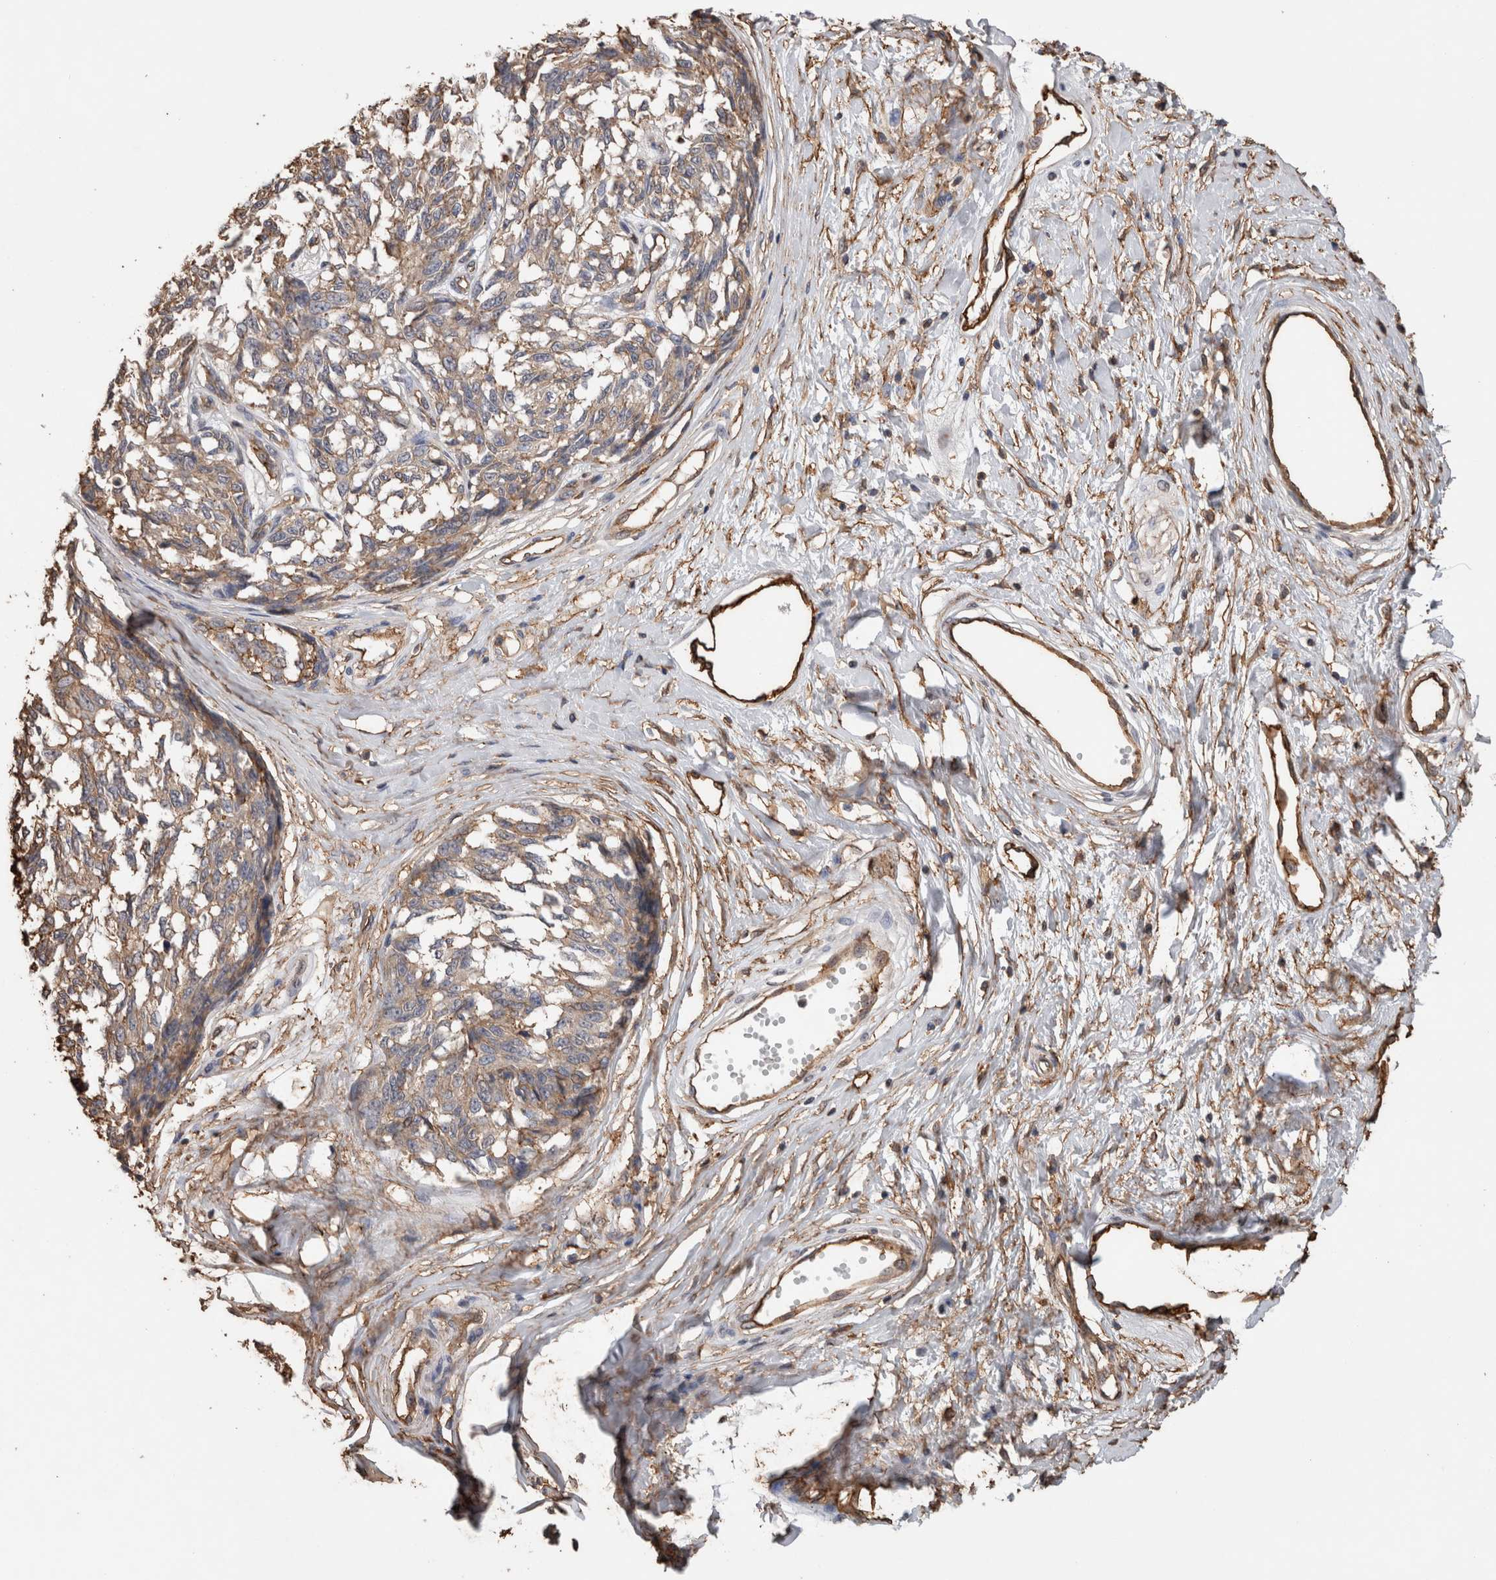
{"staining": {"intensity": "weak", "quantity": ">75%", "location": "cytoplasmic/membranous"}, "tissue": "melanoma", "cell_type": "Tumor cells", "image_type": "cancer", "snomed": [{"axis": "morphology", "description": "Malignant melanoma, NOS"}, {"axis": "topography", "description": "Skin"}], "caption": "IHC photomicrograph of human malignant melanoma stained for a protein (brown), which shows low levels of weak cytoplasmic/membranous positivity in about >75% of tumor cells.", "gene": "S100A10", "patient": {"sex": "female", "age": 64}}